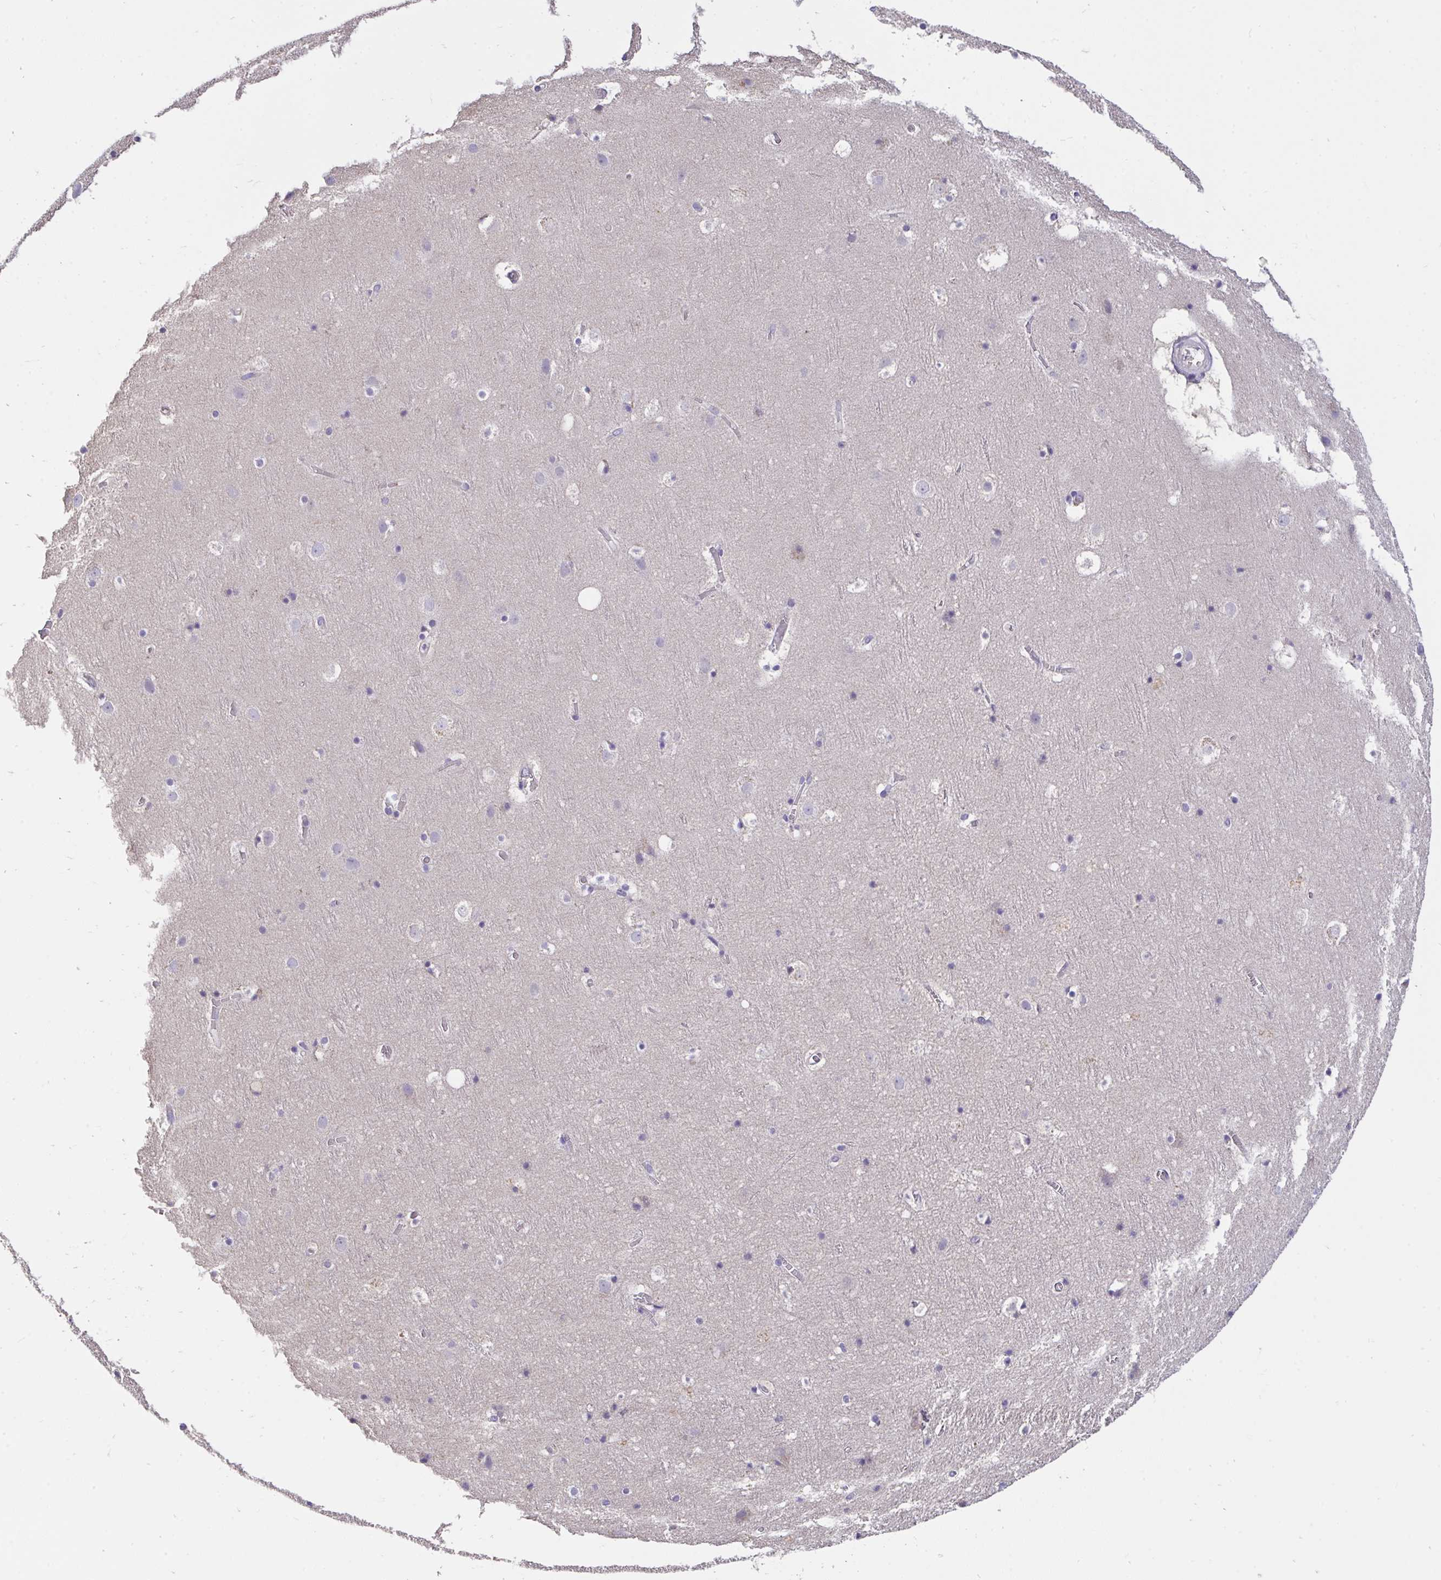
{"staining": {"intensity": "negative", "quantity": "none", "location": "none"}, "tissue": "cerebral cortex", "cell_type": "Endothelial cells", "image_type": "normal", "snomed": [{"axis": "morphology", "description": "Normal tissue, NOS"}, {"axis": "topography", "description": "Cerebral cortex"}], "caption": "A high-resolution micrograph shows immunohistochemistry staining of normal cerebral cortex, which demonstrates no significant staining in endothelial cells.", "gene": "C19orf54", "patient": {"sex": "female", "age": 42}}